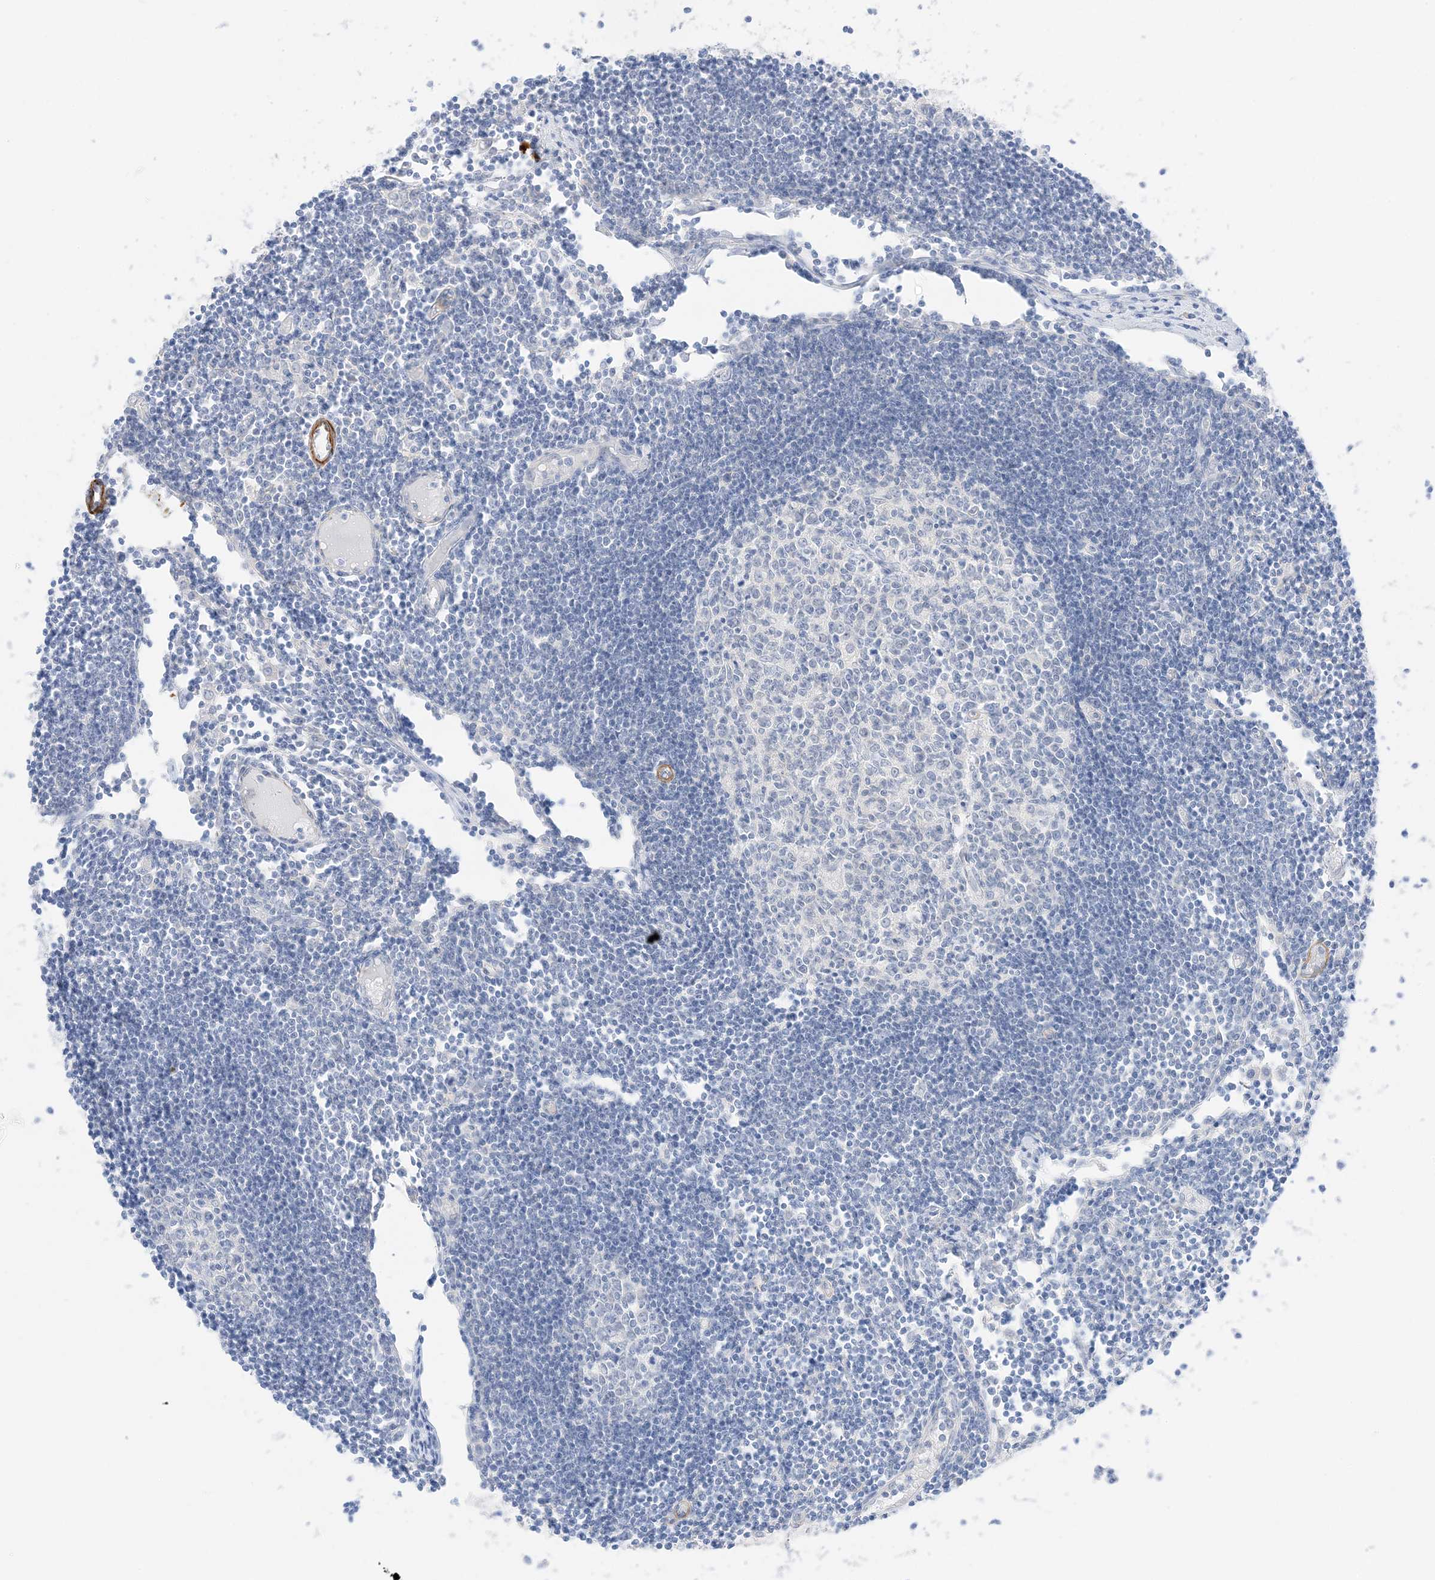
{"staining": {"intensity": "negative", "quantity": "none", "location": "none"}, "tissue": "lymph node", "cell_type": "Germinal center cells", "image_type": "normal", "snomed": [{"axis": "morphology", "description": "Normal tissue, NOS"}, {"axis": "topography", "description": "Lymph node"}], "caption": "Lymph node stained for a protein using immunohistochemistry demonstrates no staining germinal center cells.", "gene": "SLC22A13", "patient": {"sex": "female", "age": 11}}